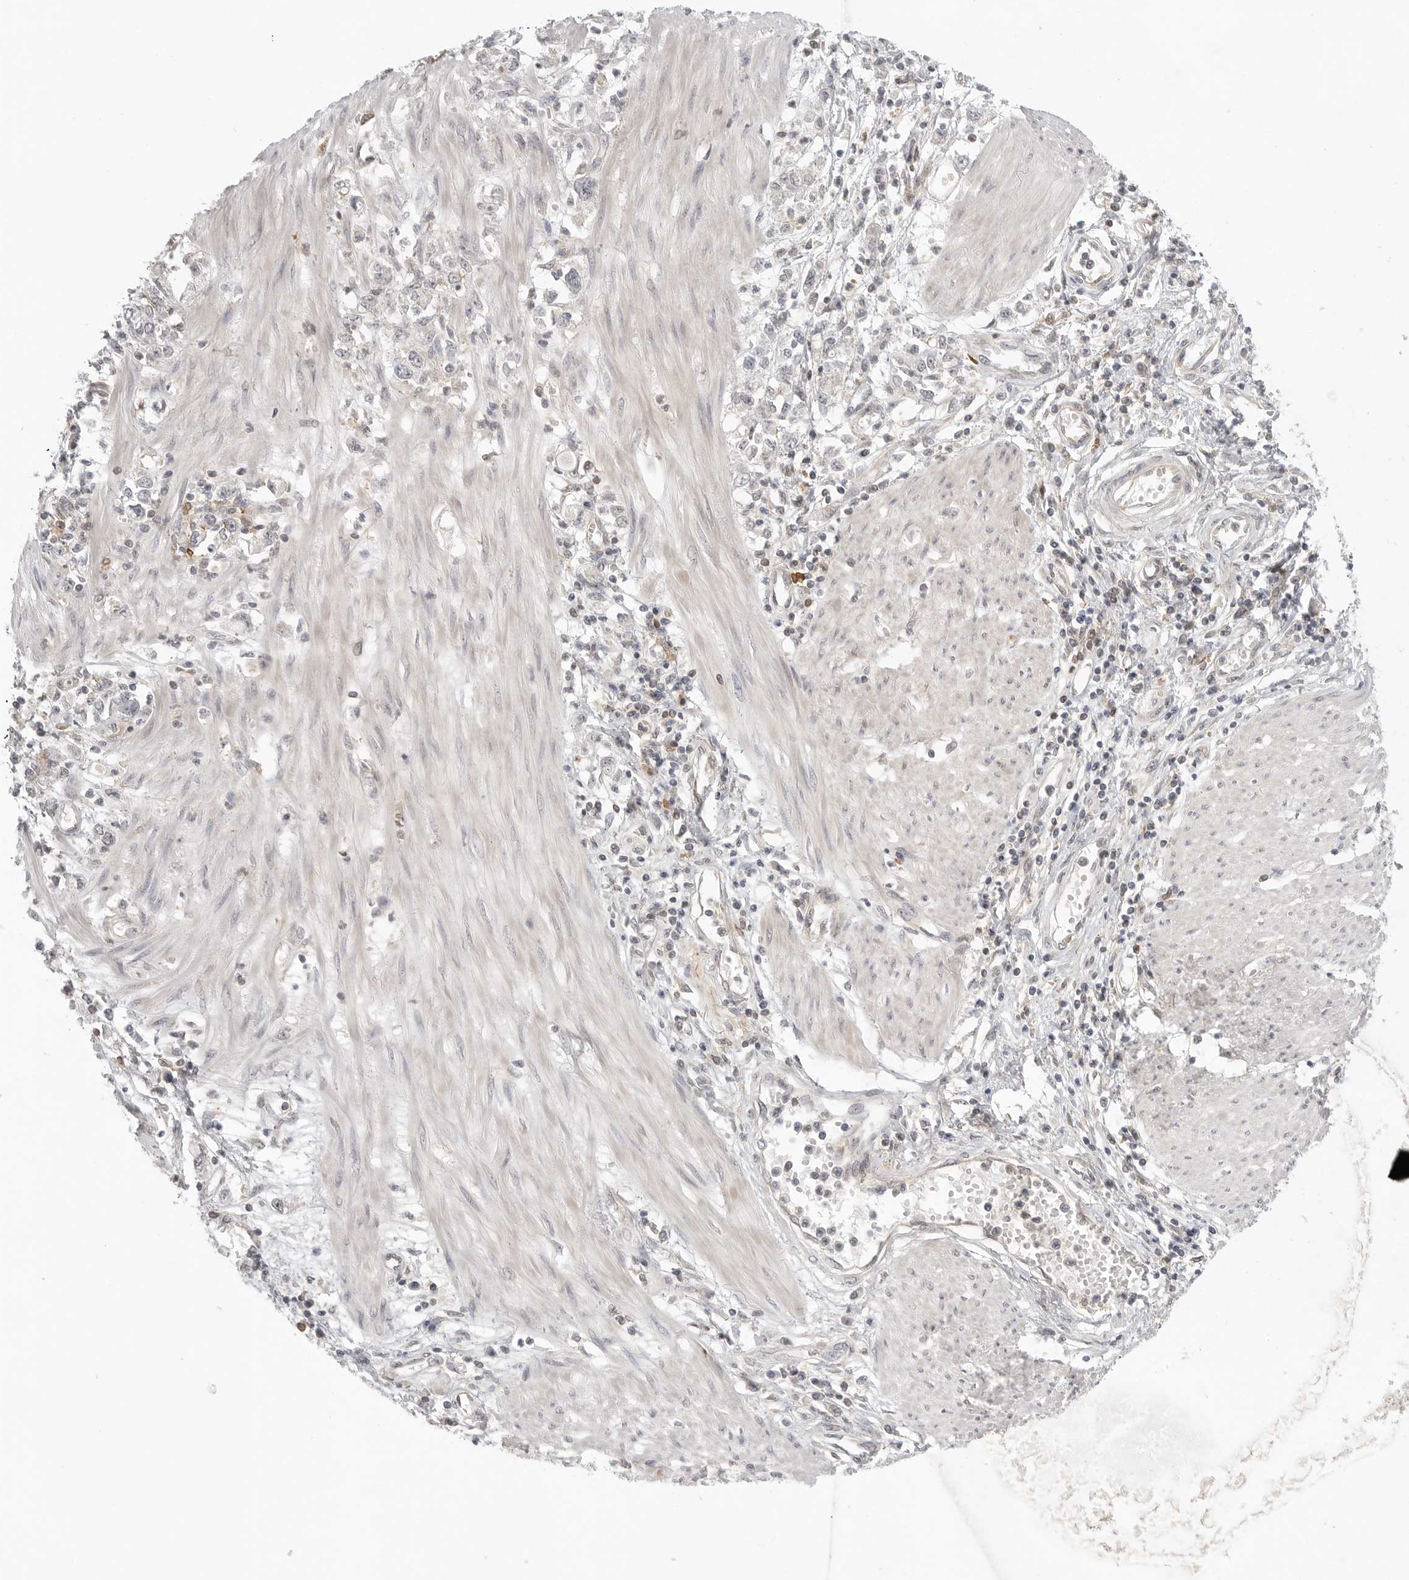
{"staining": {"intensity": "negative", "quantity": "none", "location": "none"}, "tissue": "stomach cancer", "cell_type": "Tumor cells", "image_type": "cancer", "snomed": [{"axis": "morphology", "description": "Adenocarcinoma, NOS"}, {"axis": "topography", "description": "Stomach"}], "caption": "Tumor cells are negative for protein expression in human stomach cancer (adenocarcinoma).", "gene": "DBNL", "patient": {"sex": "female", "age": 76}}